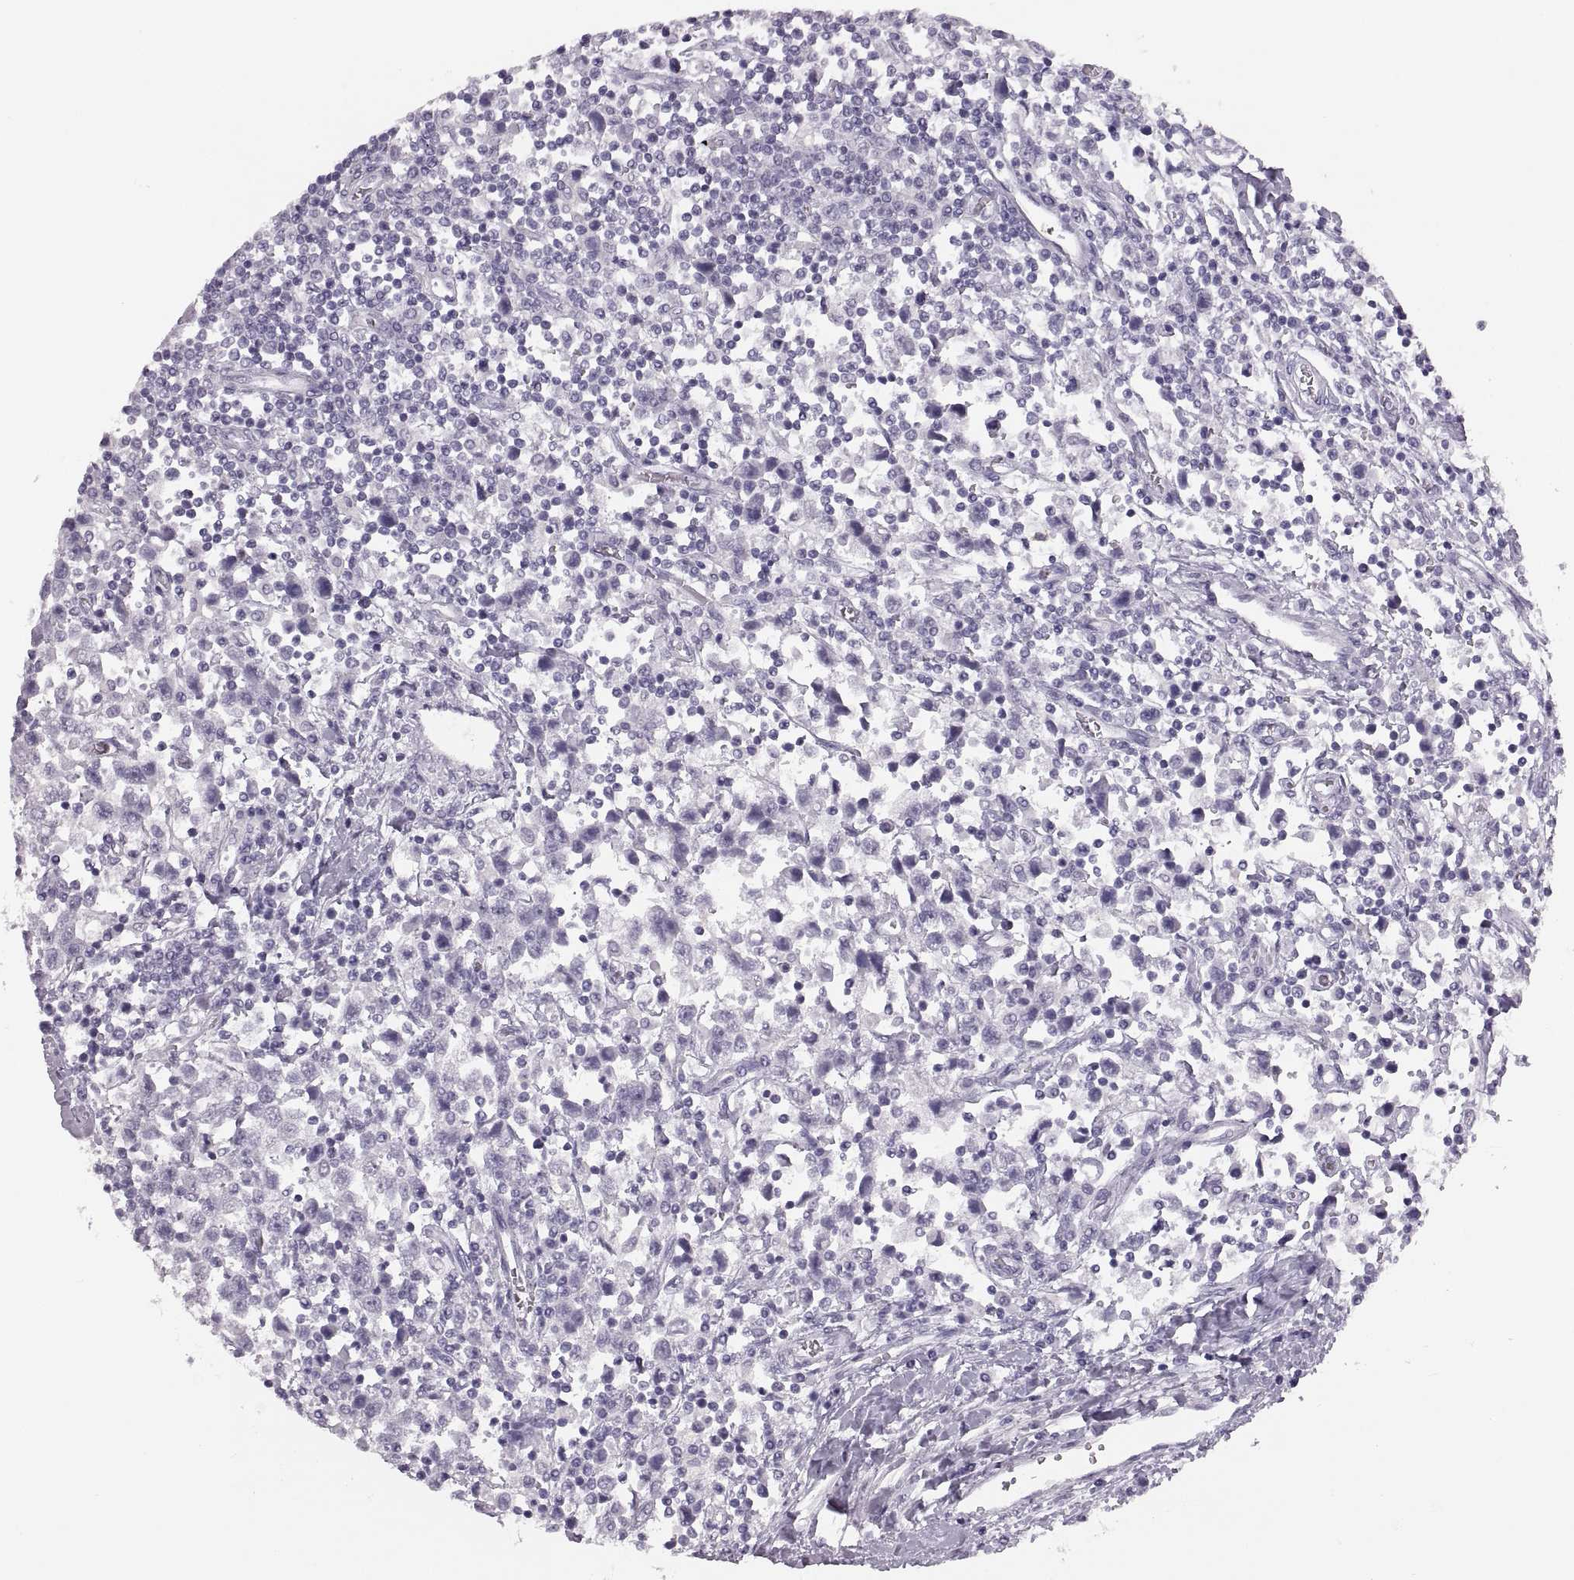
{"staining": {"intensity": "negative", "quantity": "none", "location": "none"}, "tissue": "testis cancer", "cell_type": "Tumor cells", "image_type": "cancer", "snomed": [{"axis": "morphology", "description": "Seminoma, NOS"}, {"axis": "topography", "description": "Testis"}], "caption": "An IHC micrograph of seminoma (testis) is shown. There is no staining in tumor cells of seminoma (testis). (Stains: DAB immunohistochemistry (IHC) with hematoxylin counter stain, Microscopy: brightfield microscopy at high magnification).", "gene": "MILR1", "patient": {"sex": "male", "age": 34}}